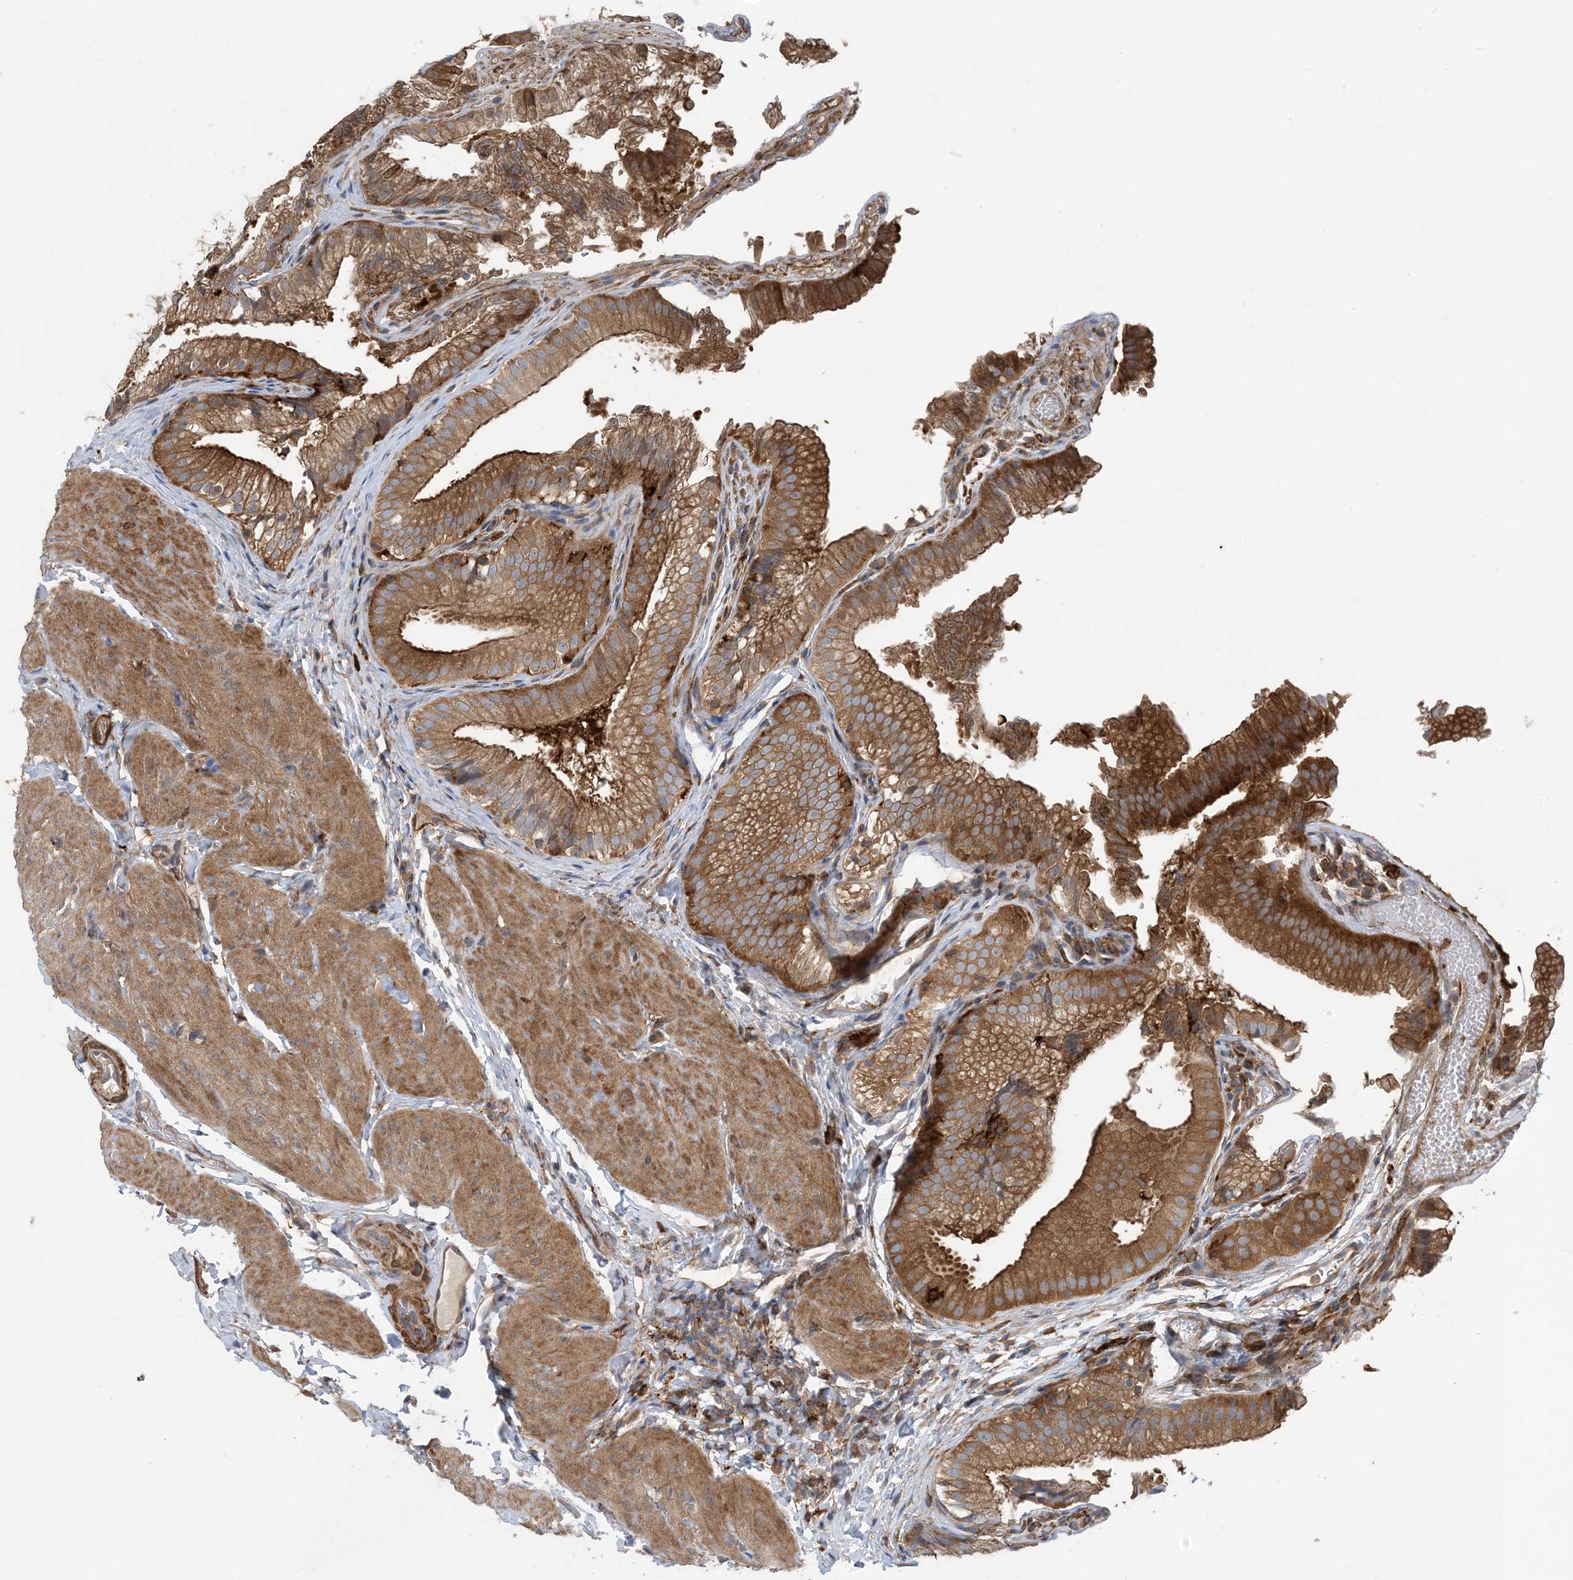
{"staining": {"intensity": "moderate", "quantity": ">75%", "location": "cytoplasmic/membranous"}, "tissue": "gallbladder", "cell_type": "Glandular cells", "image_type": "normal", "snomed": [{"axis": "morphology", "description": "Normal tissue, NOS"}, {"axis": "topography", "description": "Gallbladder"}], "caption": "Immunohistochemistry image of normal gallbladder stained for a protein (brown), which reveals medium levels of moderate cytoplasmic/membranous positivity in approximately >75% of glandular cells.", "gene": "HS1BP3", "patient": {"sex": "female", "age": 30}}